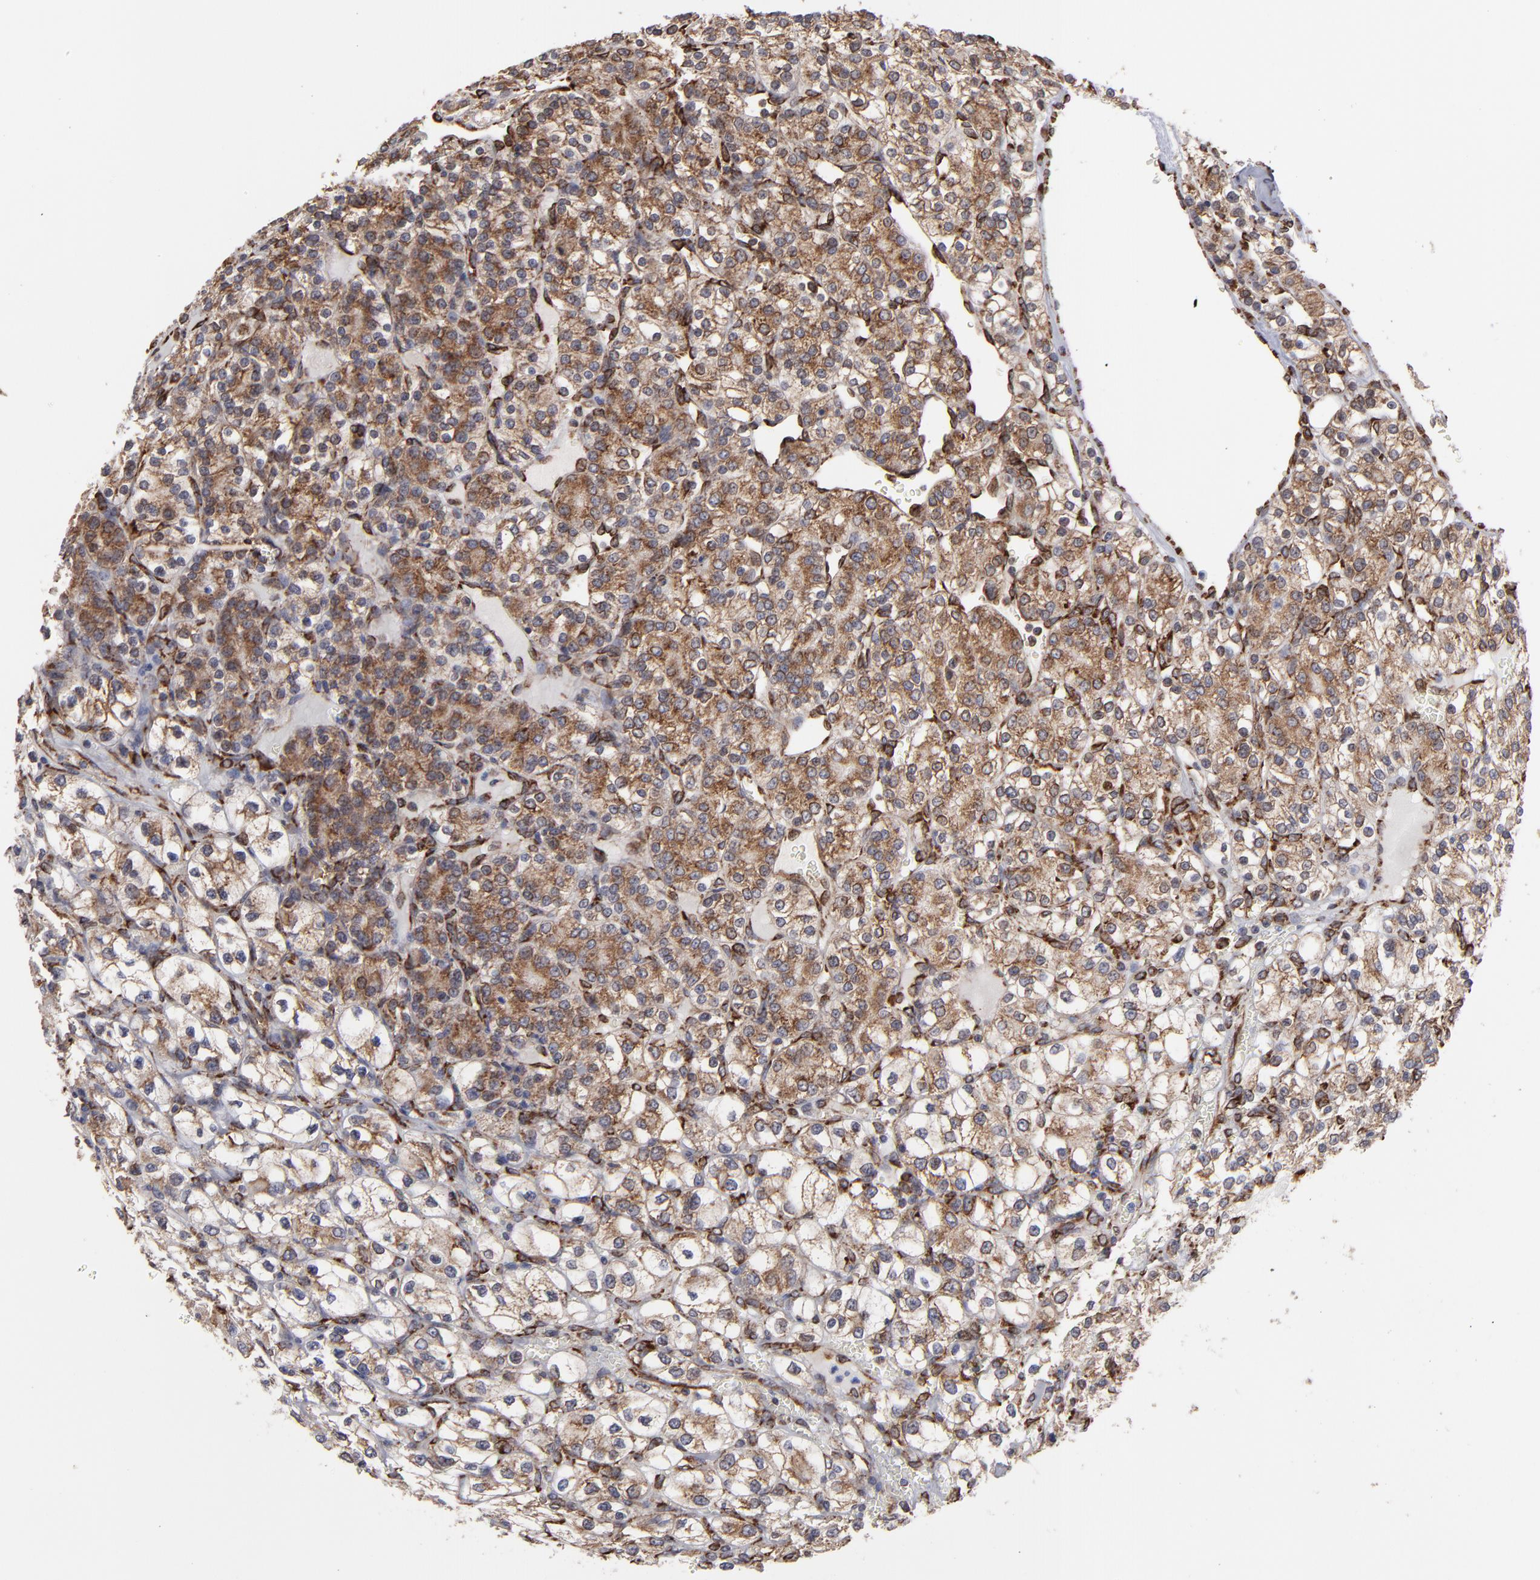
{"staining": {"intensity": "moderate", "quantity": ">75%", "location": "cytoplasmic/membranous"}, "tissue": "renal cancer", "cell_type": "Tumor cells", "image_type": "cancer", "snomed": [{"axis": "morphology", "description": "Adenocarcinoma, NOS"}, {"axis": "topography", "description": "Kidney"}], "caption": "IHC photomicrograph of neoplastic tissue: renal cancer stained using IHC shows medium levels of moderate protein expression localized specifically in the cytoplasmic/membranous of tumor cells, appearing as a cytoplasmic/membranous brown color.", "gene": "KTN1", "patient": {"sex": "female", "age": 62}}